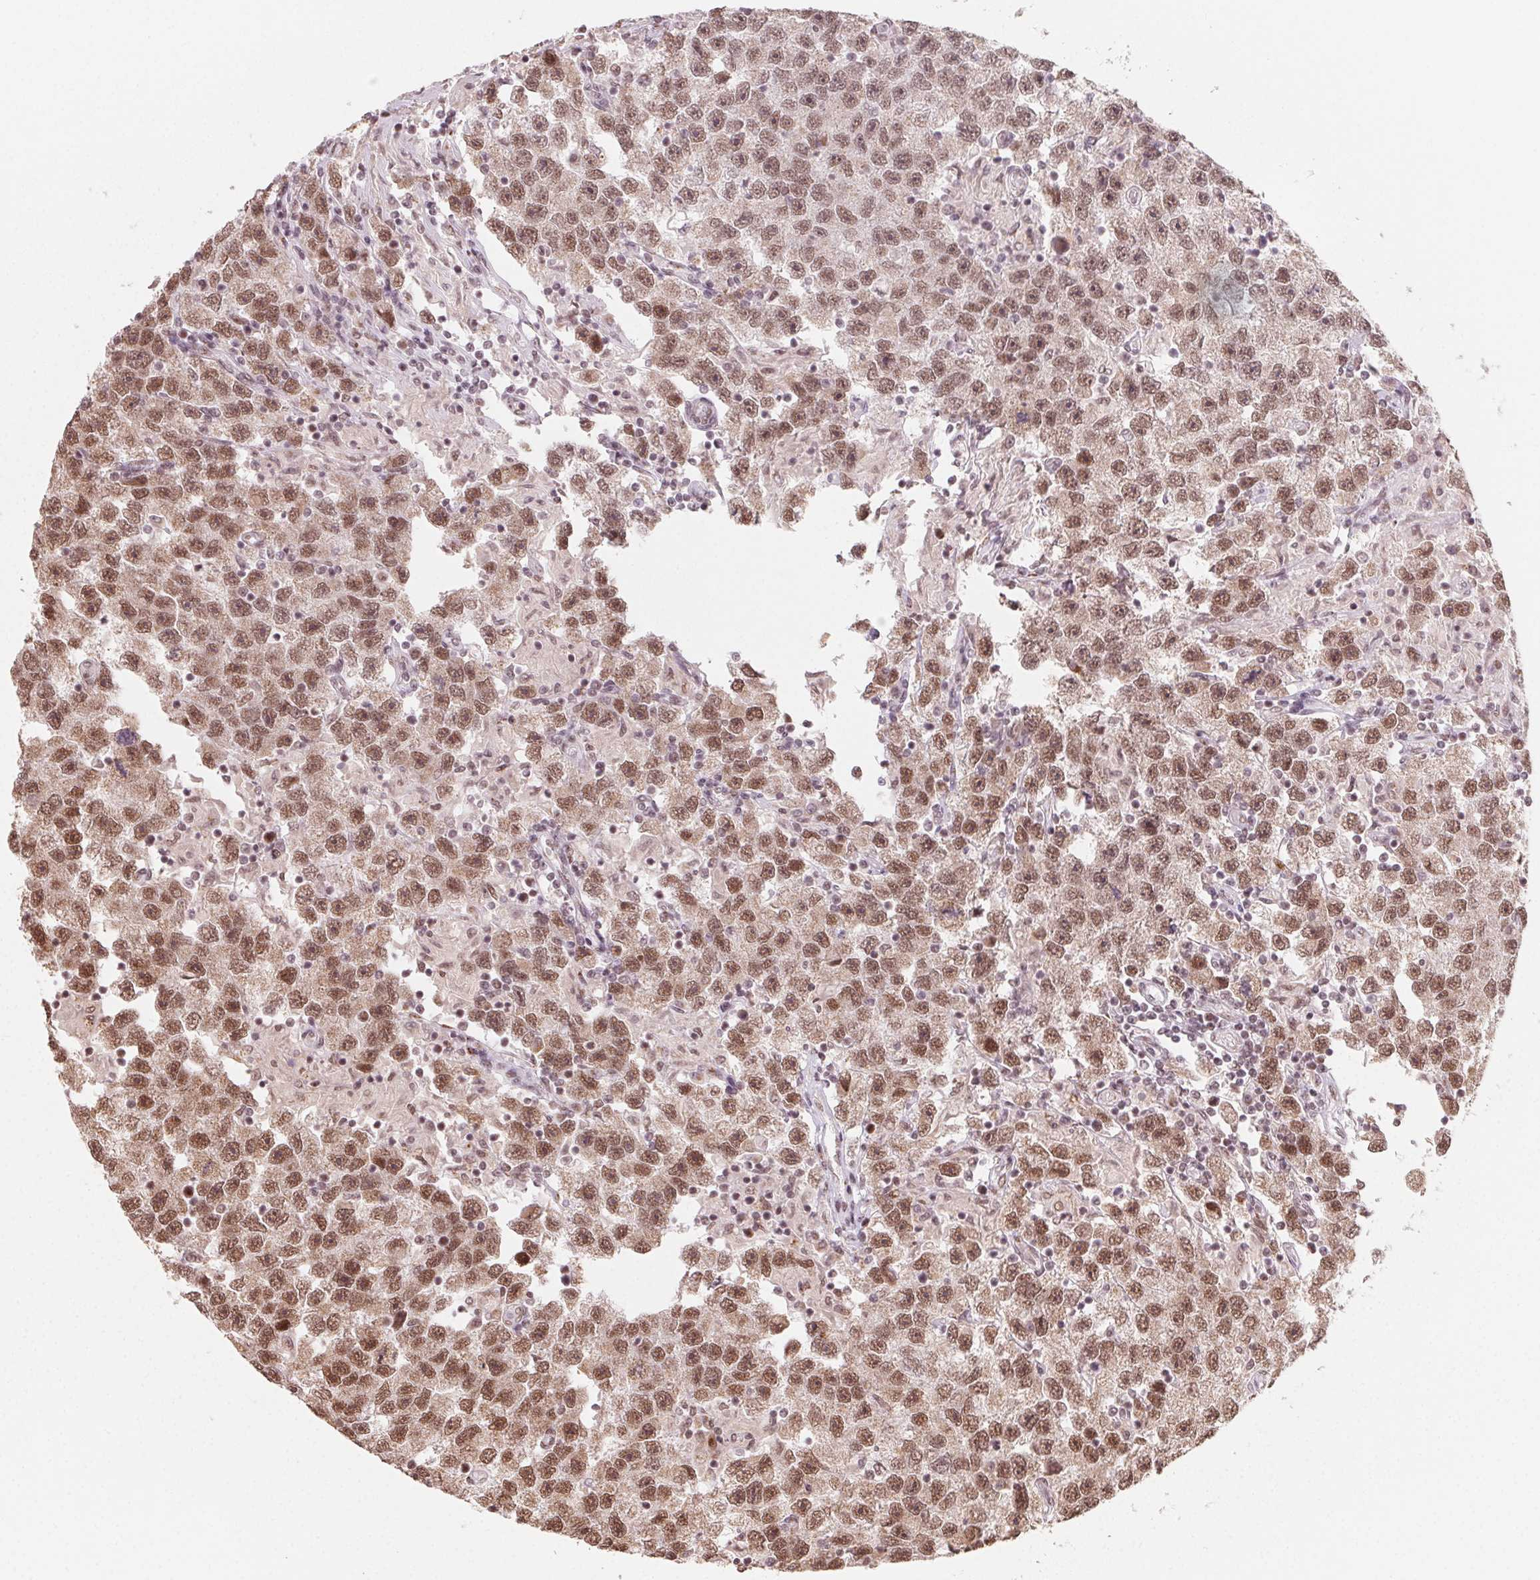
{"staining": {"intensity": "moderate", "quantity": ">75%", "location": "nuclear"}, "tissue": "testis cancer", "cell_type": "Tumor cells", "image_type": "cancer", "snomed": [{"axis": "morphology", "description": "Seminoma, NOS"}, {"axis": "topography", "description": "Testis"}], "caption": "A brown stain labels moderate nuclear positivity of a protein in testis seminoma tumor cells. (IHC, brightfield microscopy, high magnification).", "gene": "TOPORS", "patient": {"sex": "male", "age": 26}}